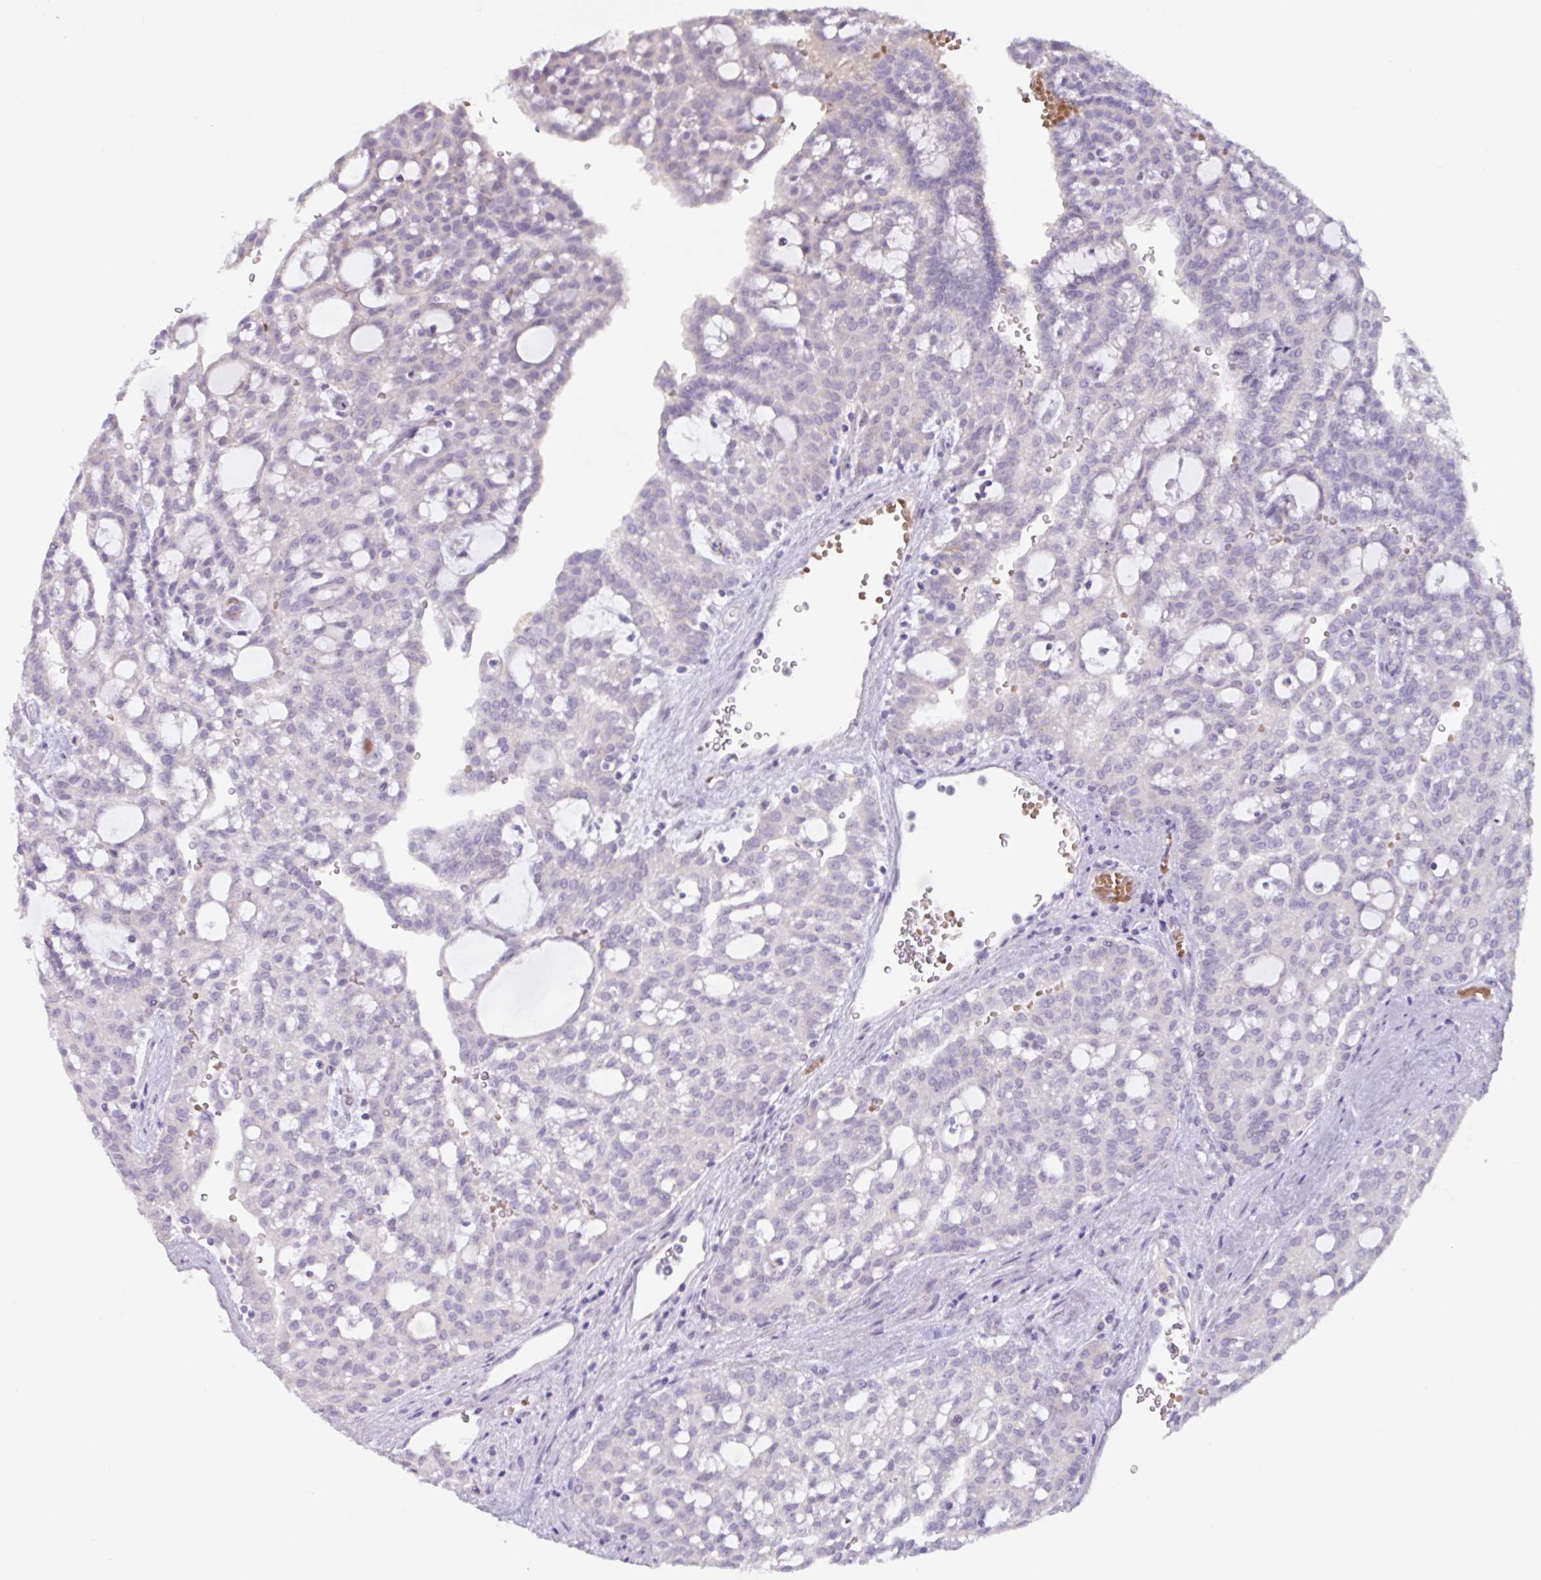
{"staining": {"intensity": "negative", "quantity": "none", "location": "none"}, "tissue": "renal cancer", "cell_type": "Tumor cells", "image_type": "cancer", "snomed": [{"axis": "morphology", "description": "Adenocarcinoma, NOS"}, {"axis": "topography", "description": "Kidney"}], "caption": "IHC histopathology image of human adenocarcinoma (renal) stained for a protein (brown), which shows no positivity in tumor cells.", "gene": "RFPL4B", "patient": {"sex": "male", "age": 63}}